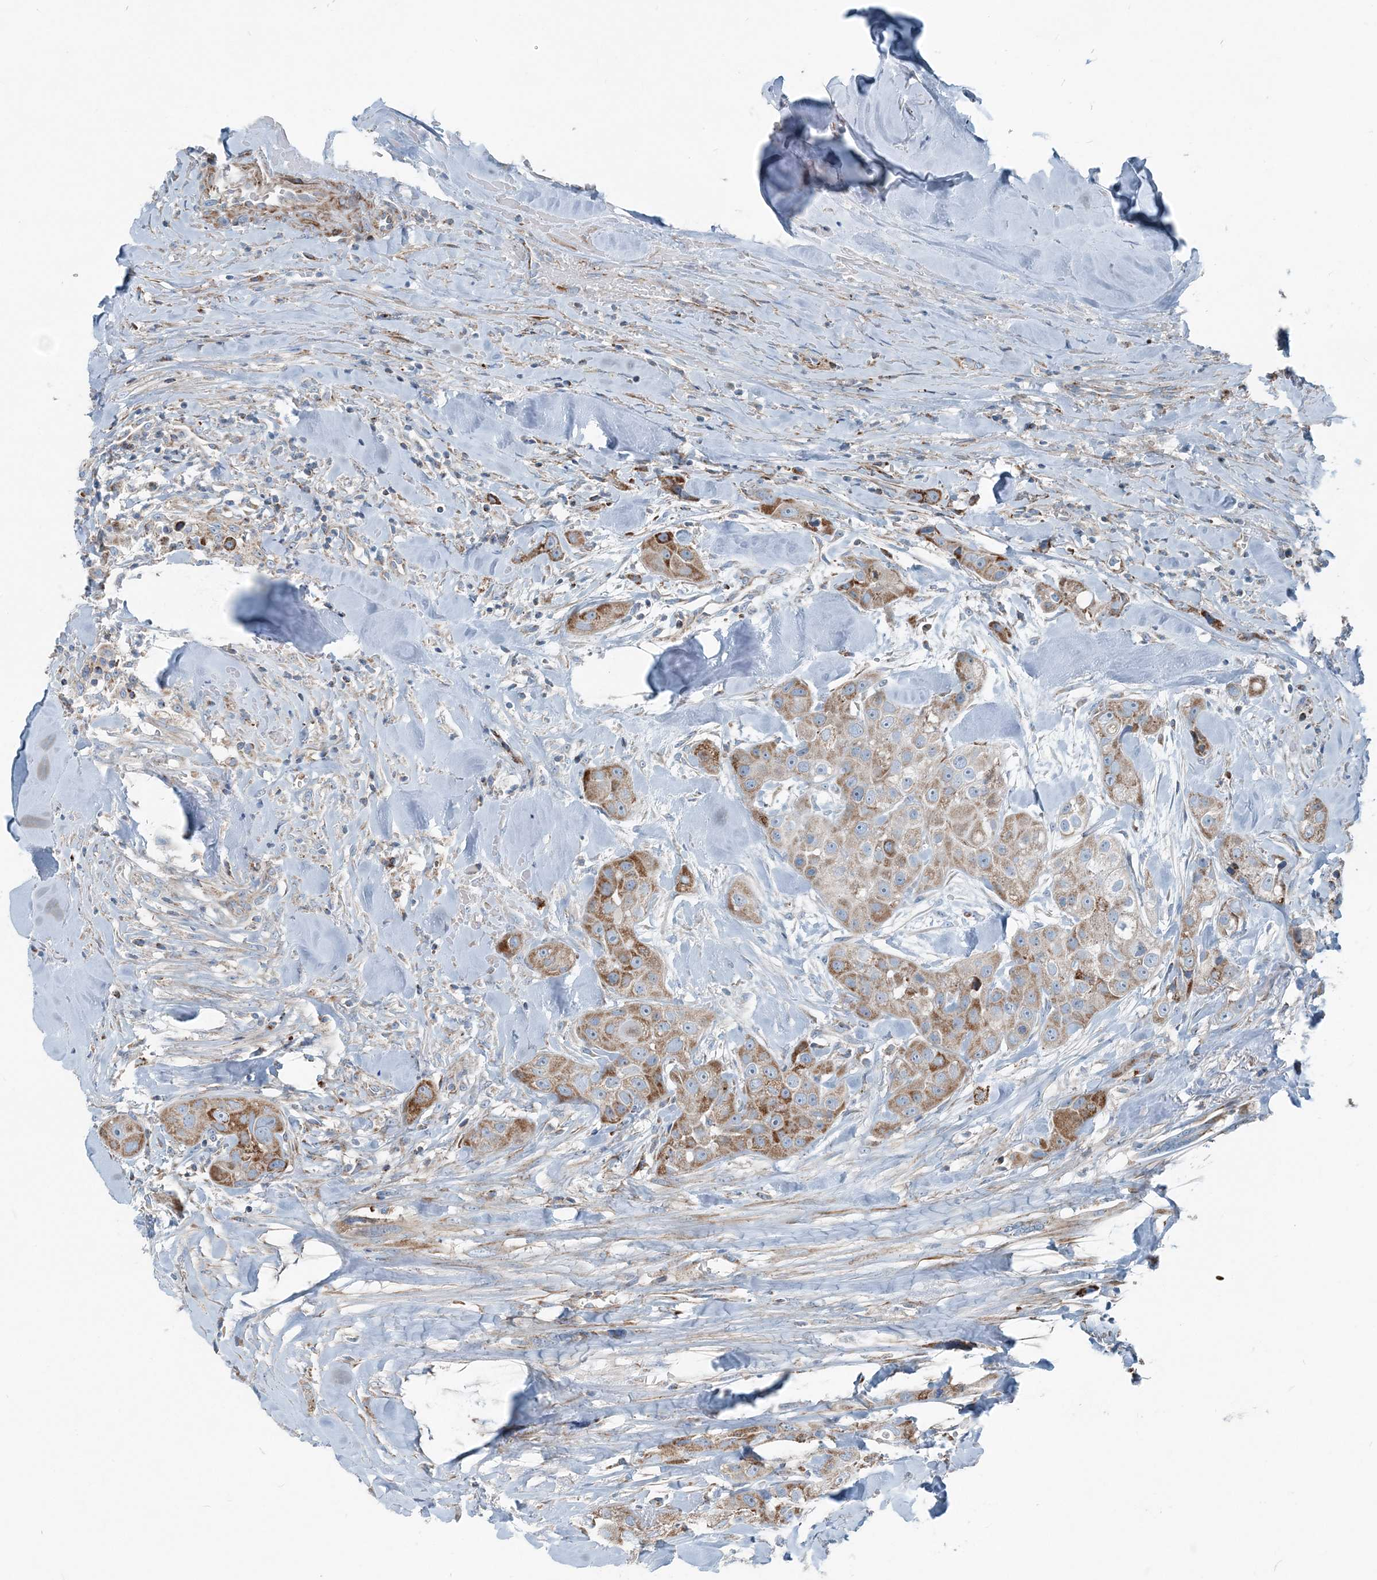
{"staining": {"intensity": "moderate", "quantity": ">75%", "location": "cytoplasmic/membranous"}, "tissue": "head and neck cancer", "cell_type": "Tumor cells", "image_type": "cancer", "snomed": [{"axis": "morphology", "description": "Normal tissue, NOS"}, {"axis": "morphology", "description": "Squamous cell carcinoma, NOS"}, {"axis": "topography", "description": "Skeletal muscle"}, {"axis": "topography", "description": "Head-Neck"}], "caption": "Protein staining of head and neck squamous cell carcinoma tissue shows moderate cytoplasmic/membranous positivity in approximately >75% of tumor cells.", "gene": "INTU", "patient": {"sex": "male", "age": 51}}